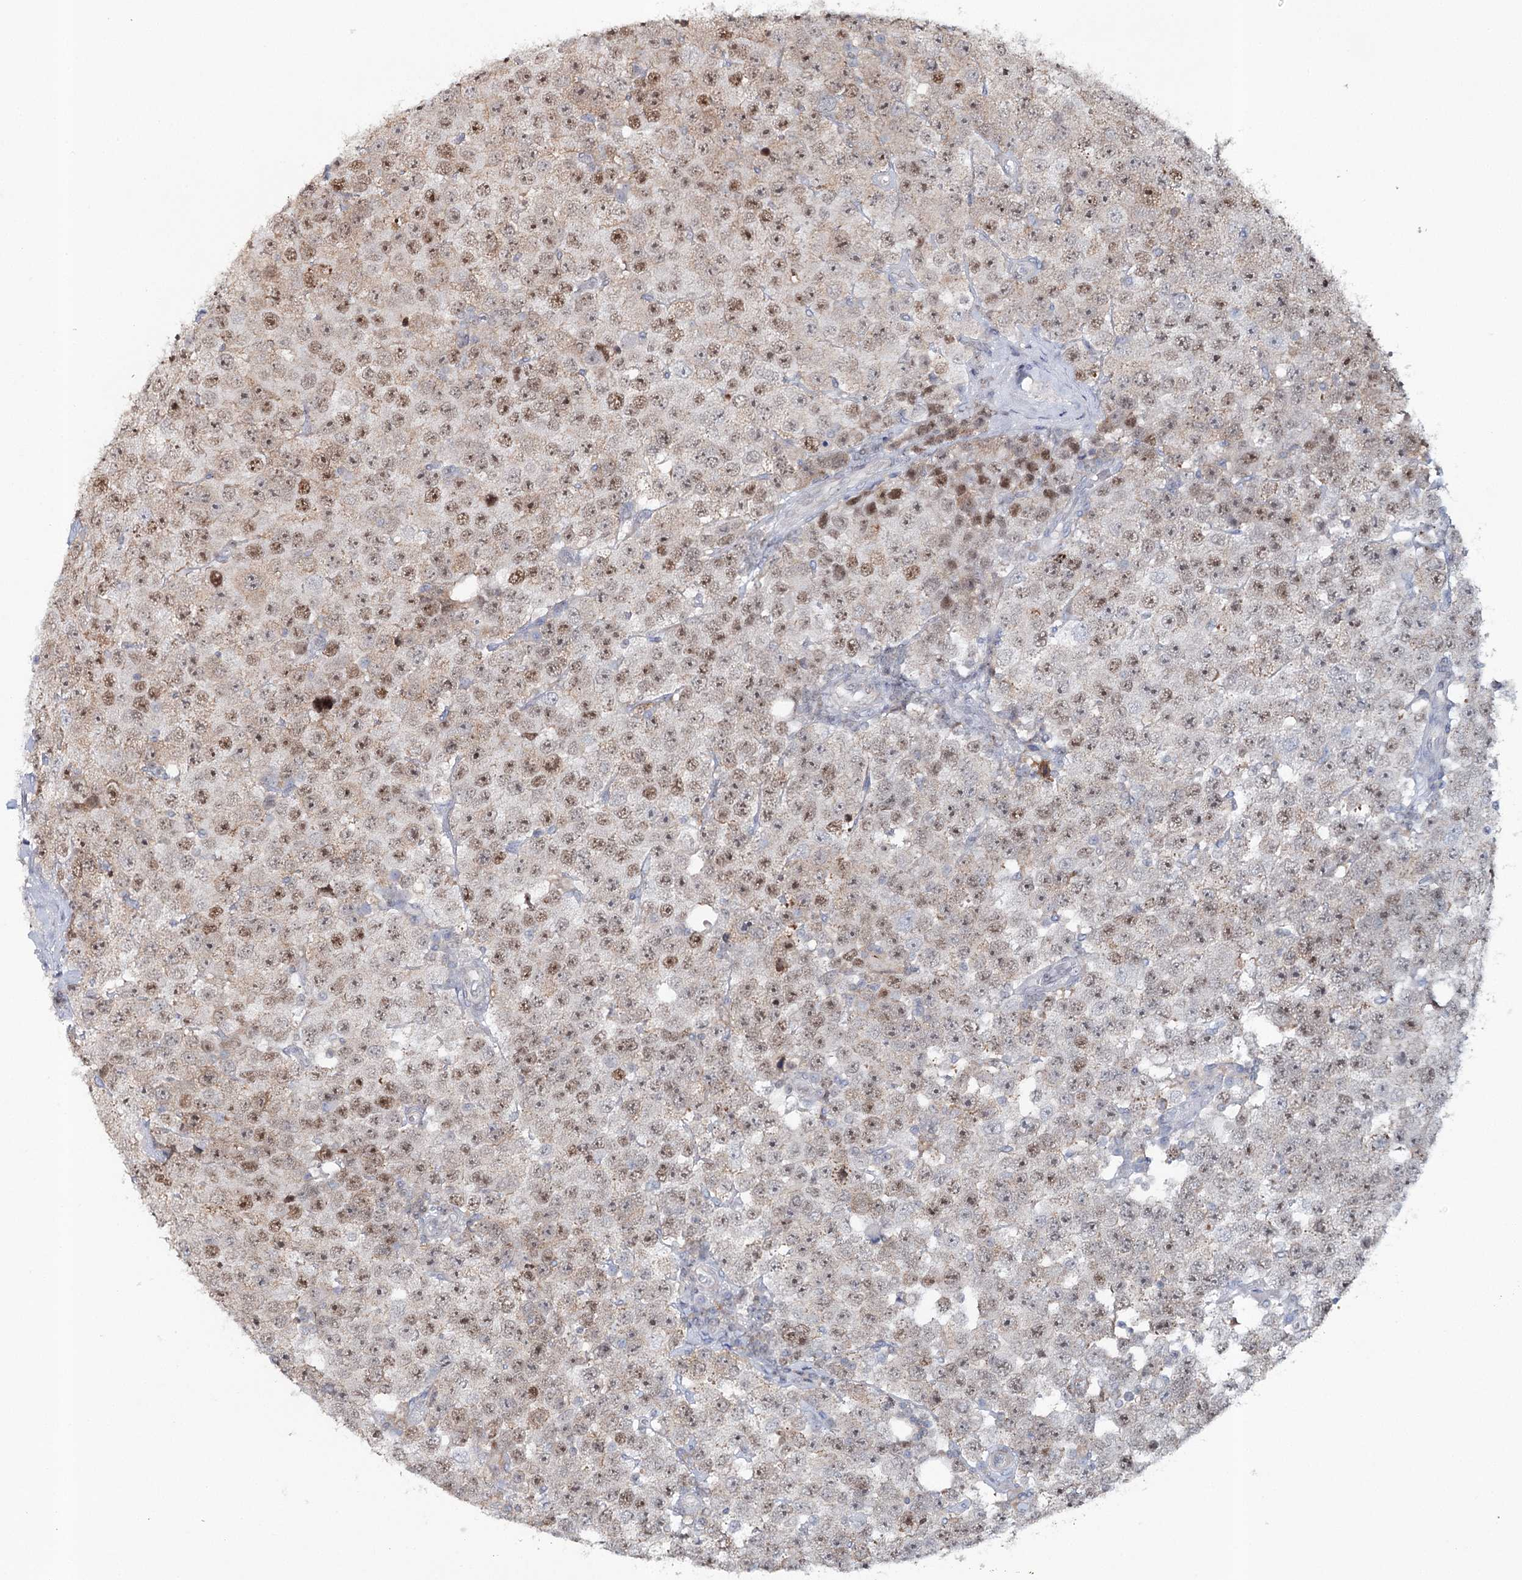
{"staining": {"intensity": "moderate", "quantity": ">75%", "location": "nuclear"}, "tissue": "testis cancer", "cell_type": "Tumor cells", "image_type": "cancer", "snomed": [{"axis": "morphology", "description": "Seminoma, NOS"}, {"axis": "topography", "description": "Testis"}], "caption": "Tumor cells exhibit medium levels of moderate nuclear staining in about >75% of cells in human testis seminoma.", "gene": "ZC3H8", "patient": {"sex": "male", "age": 28}}